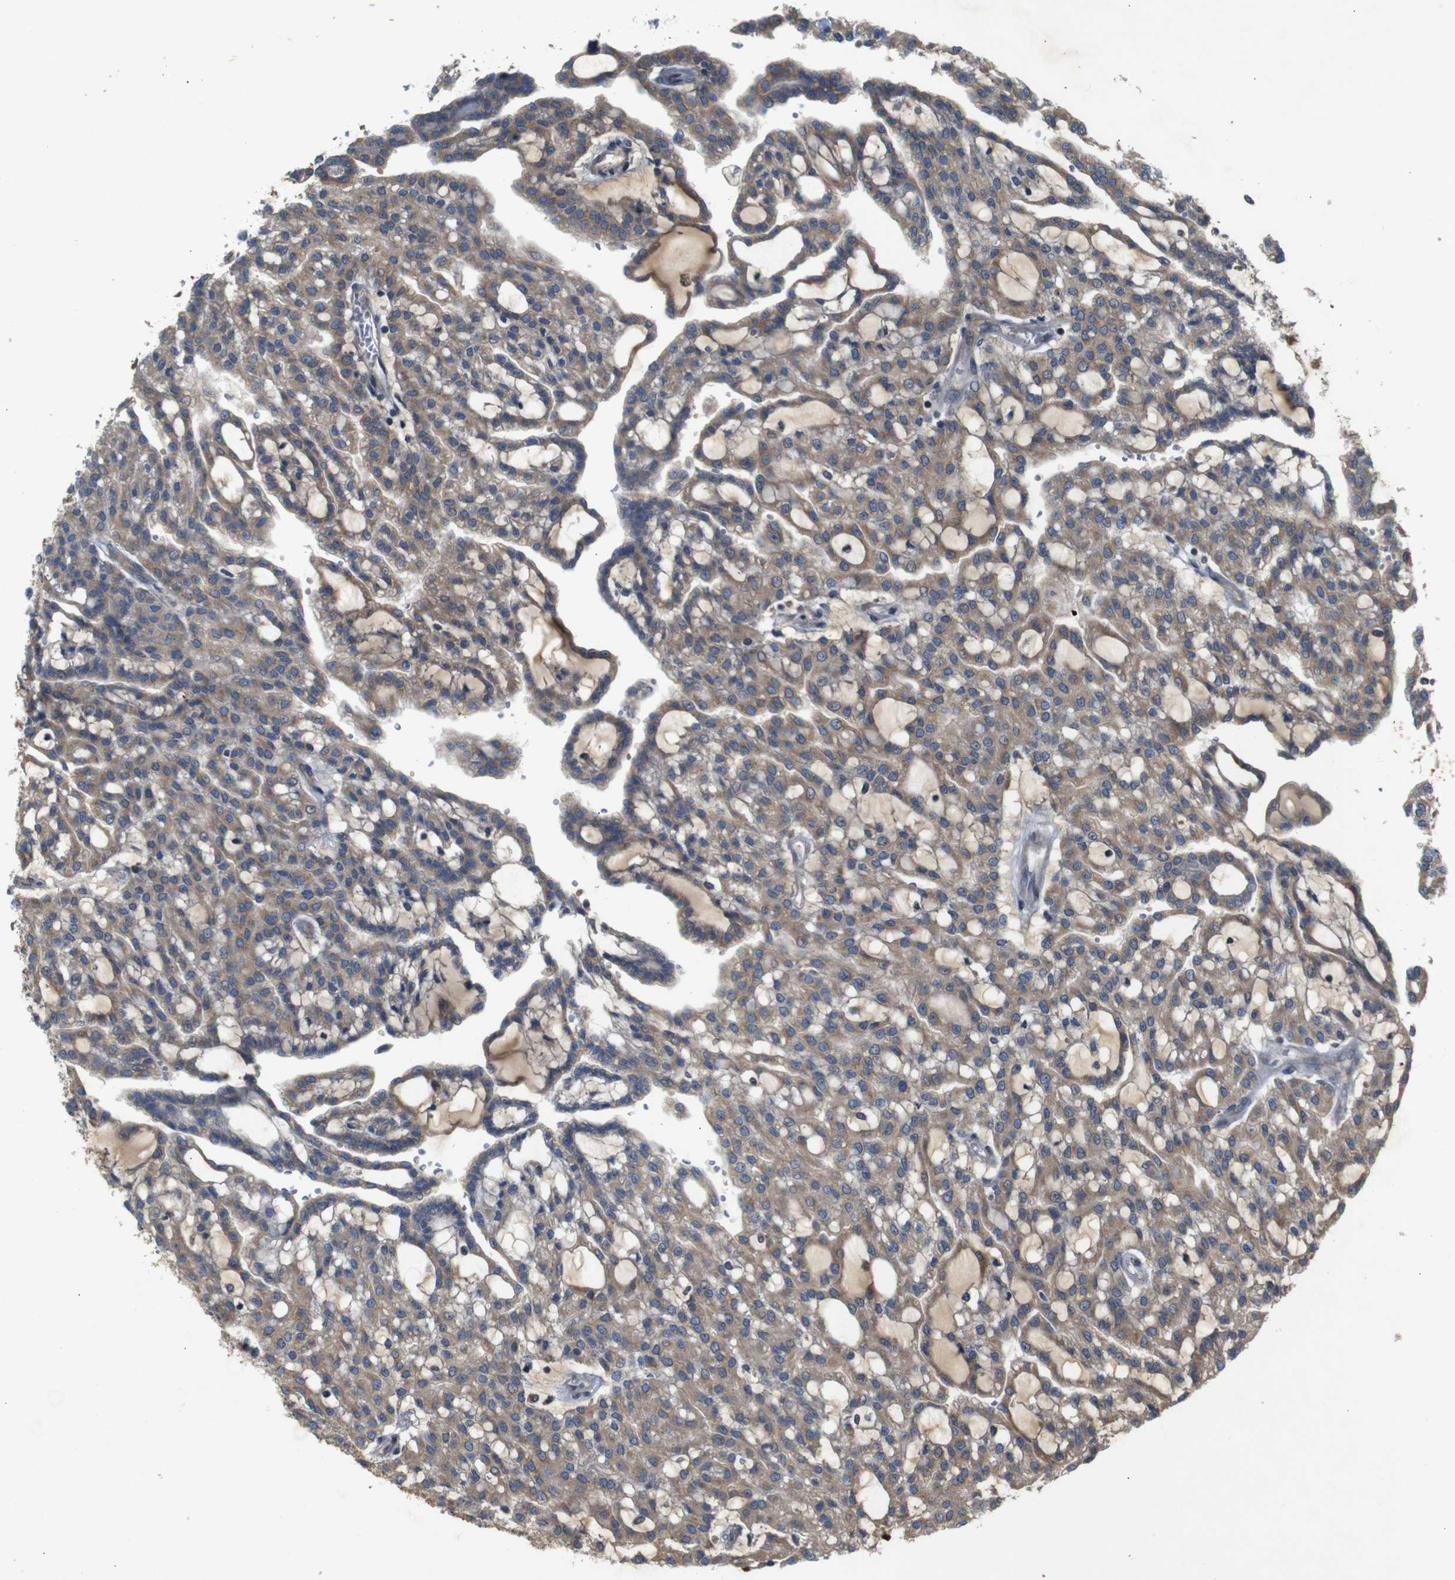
{"staining": {"intensity": "moderate", "quantity": ">75%", "location": "cytoplasmic/membranous"}, "tissue": "renal cancer", "cell_type": "Tumor cells", "image_type": "cancer", "snomed": [{"axis": "morphology", "description": "Adenocarcinoma, NOS"}, {"axis": "topography", "description": "Kidney"}], "caption": "A brown stain shows moderate cytoplasmic/membranous expression of a protein in renal adenocarcinoma tumor cells.", "gene": "PTPN1", "patient": {"sex": "male", "age": 63}}